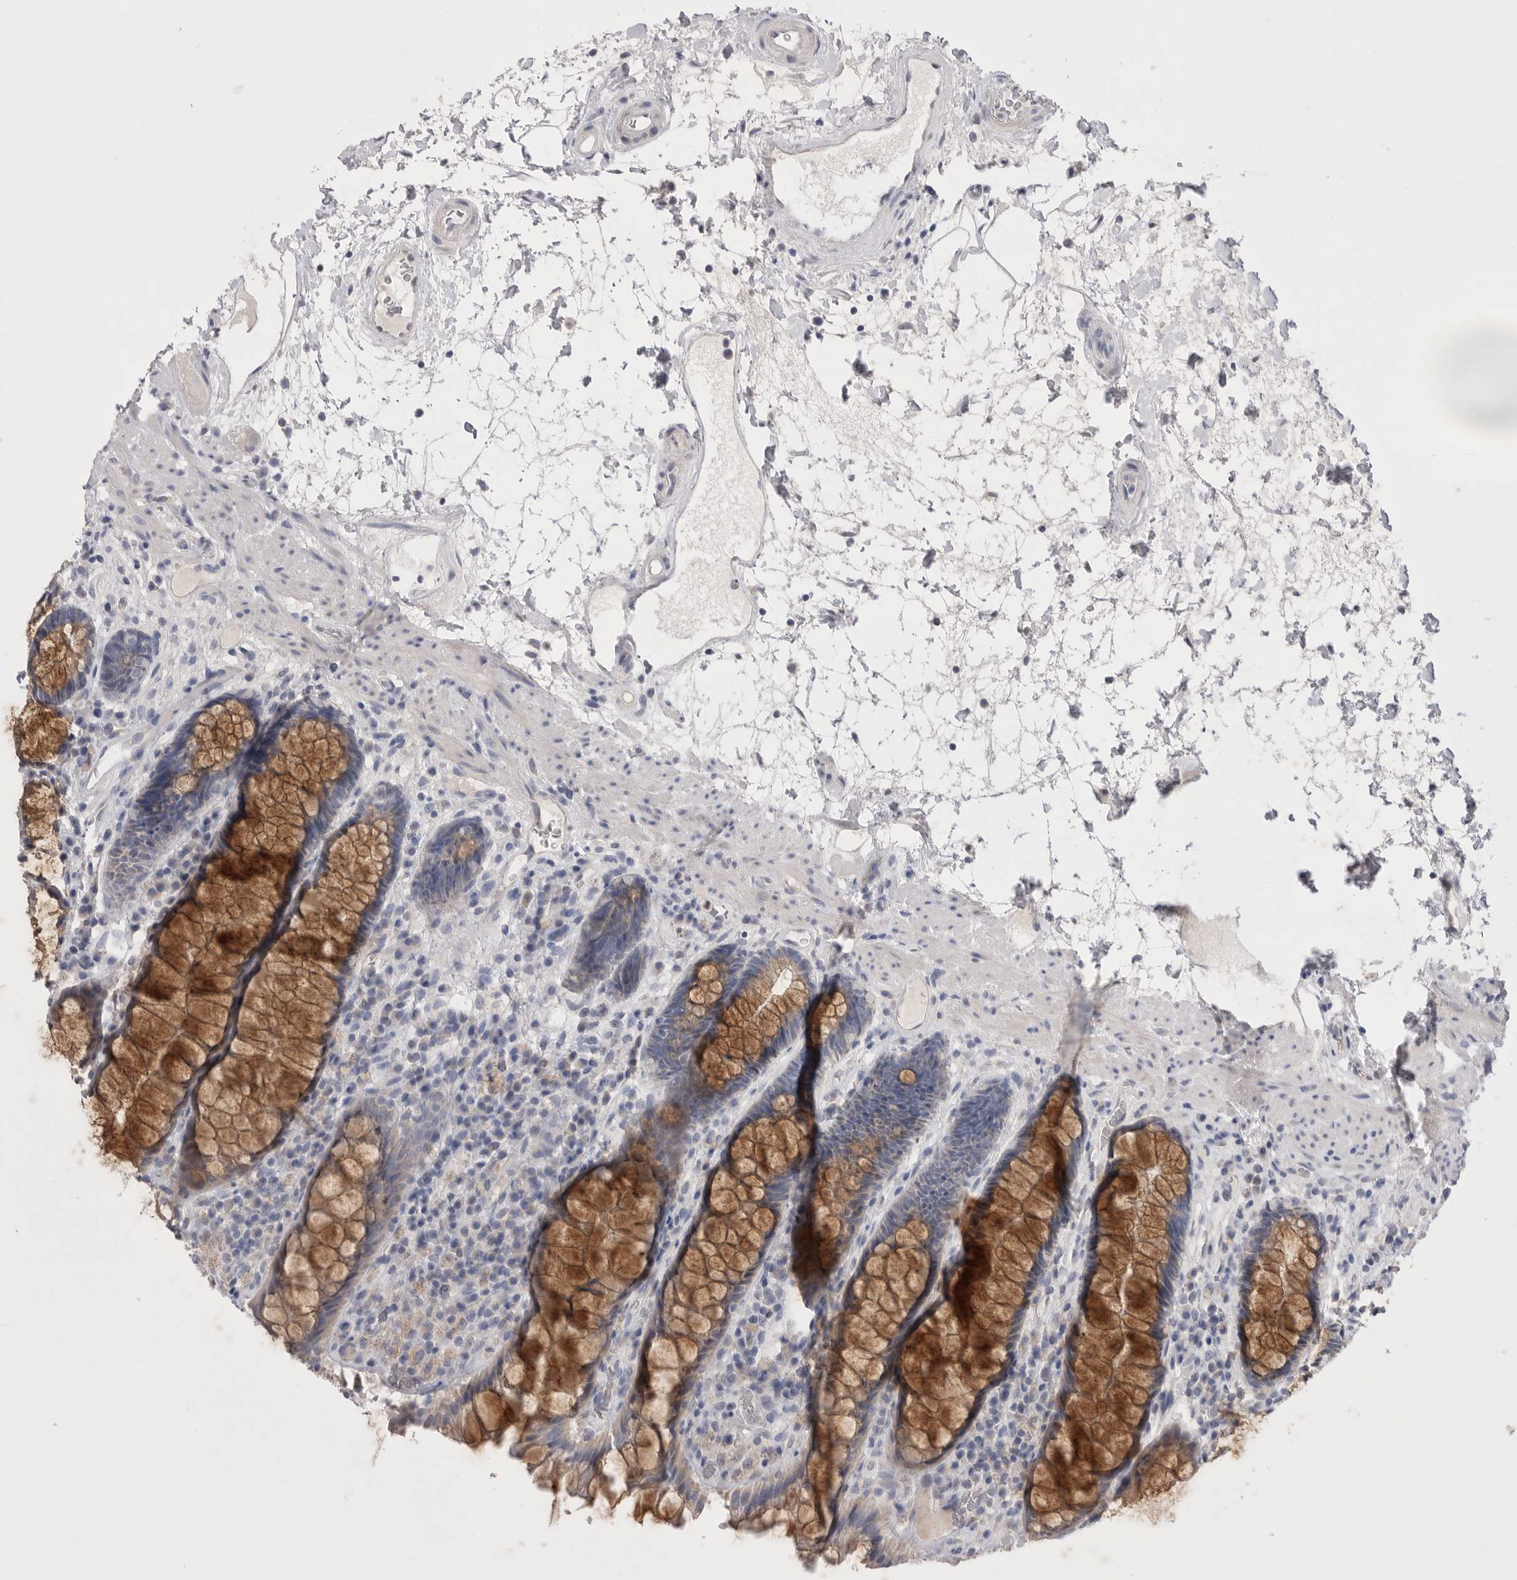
{"staining": {"intensity": "moderate", "quantity": ">75%", "location": "cytoplasmic/membranous"}, "tissue": "rectum", "cell_type": "Glandular cells", "image_type": "normal", "snomed": [{"axis": "morphology", "description": "Normal tissue, NOS"}, {"axis": "topography", "description": "Rectum"}], "caption": "Normal rectum exhibits moderate cytoplasmic/membranous positivity in about >75% of glandular cells, visualized by immunohistochemistry. The protein is shown in brown color, while the nuclei are stained blue.", "gene": "CCDC126", "patient": {"sex": "male", "age": 64}}